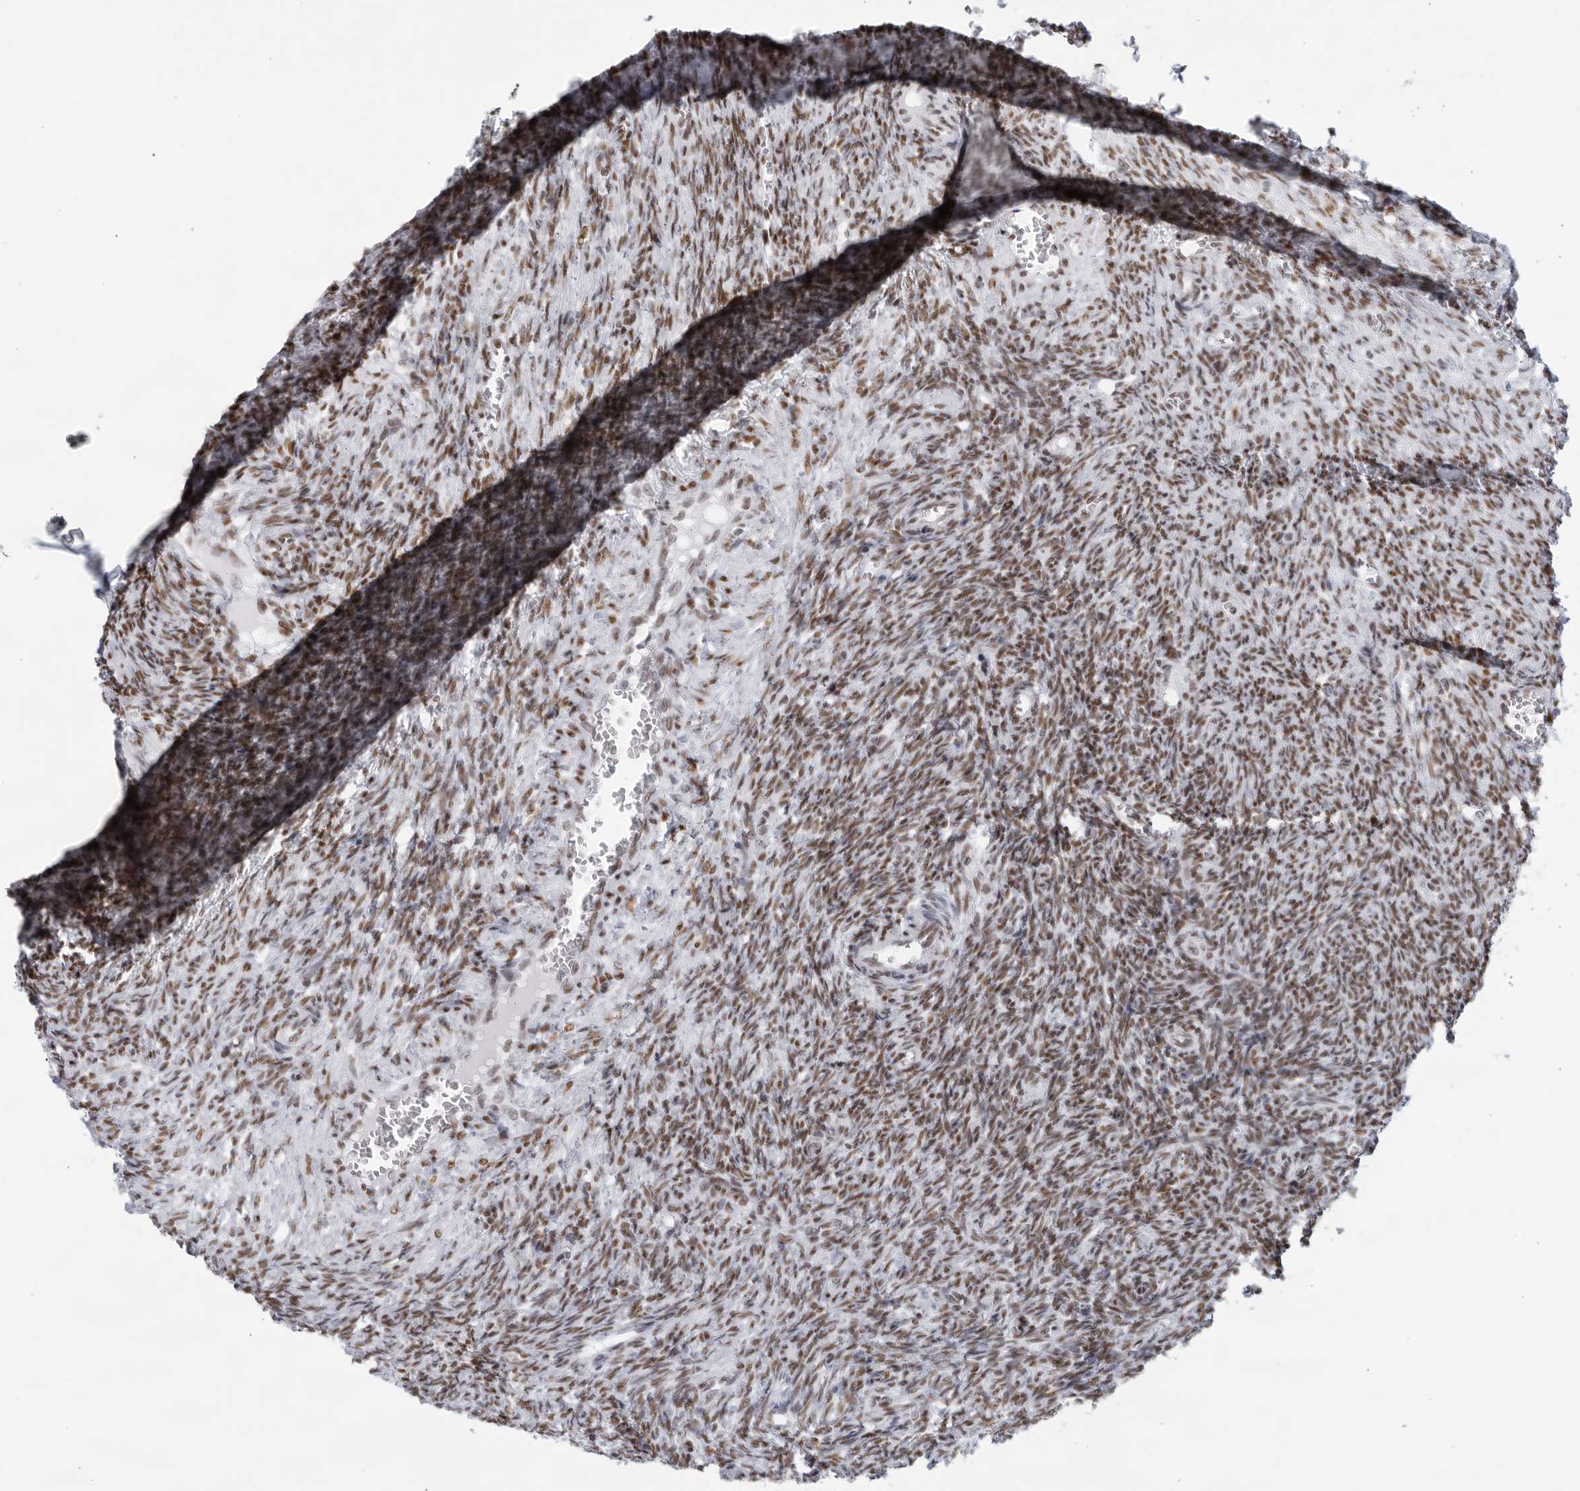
{"staining": {"intensity": "moderate", "quantity": ">75%", "location": "nuclear"}, "tissue": "ovary", "cell_type": "Follicle cells", "image_type": "normal", "snomed": [{"axis": "morphology", "description": "Normal tissue, NOS"}, {"axis": "topography", "description": "Ovary"}], "caption": "Immunohistochemistry (IHC) (DAB) staining of benign human ovary reveals moderate nuclear protein expression in approximately >75% of follicle cells. (DAB IHC, brown staining for protein, blue staining for nuclei).", "gene": "HP1BP3", "patient": {"sex": "female", "age": 27}}